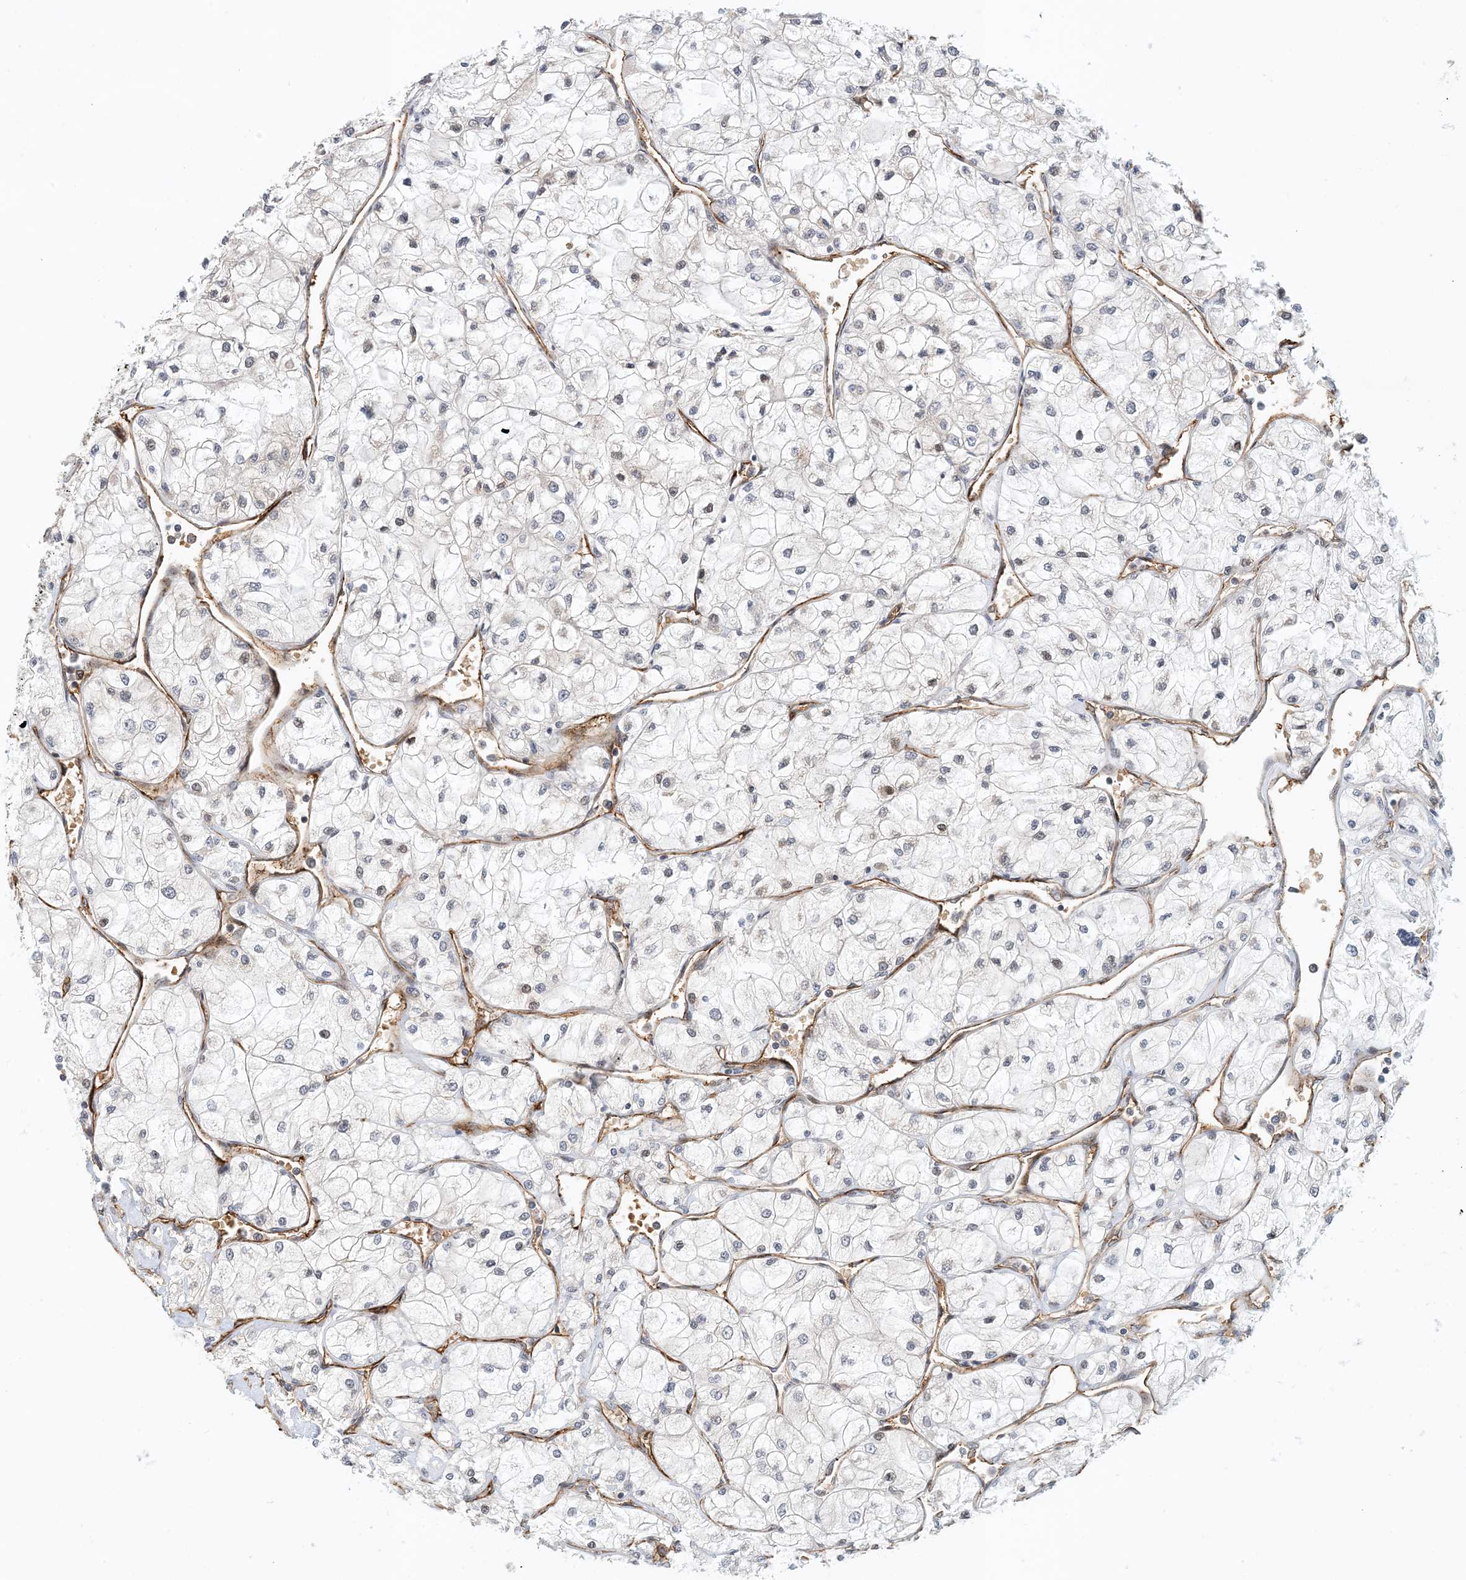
{"staining": {"intensity": "negative", "quantity": "none", "location": "none"}, "tissue": "renal cancer", "cell_type": "Tumor cells", "image_type": "cancer", "snomed": [{"axis": "morphology", "description": "Adenocarcinoma, NOS"}, {"axis": "topography", "description": "Kidney"}], "caption": "The immunohistochemistry micrograph has no significant expression in tumor cells of renal adenocarcinoma tissue.", "gene": "MAPKBP1", "patient": {"sex": "male", "age": 80}}